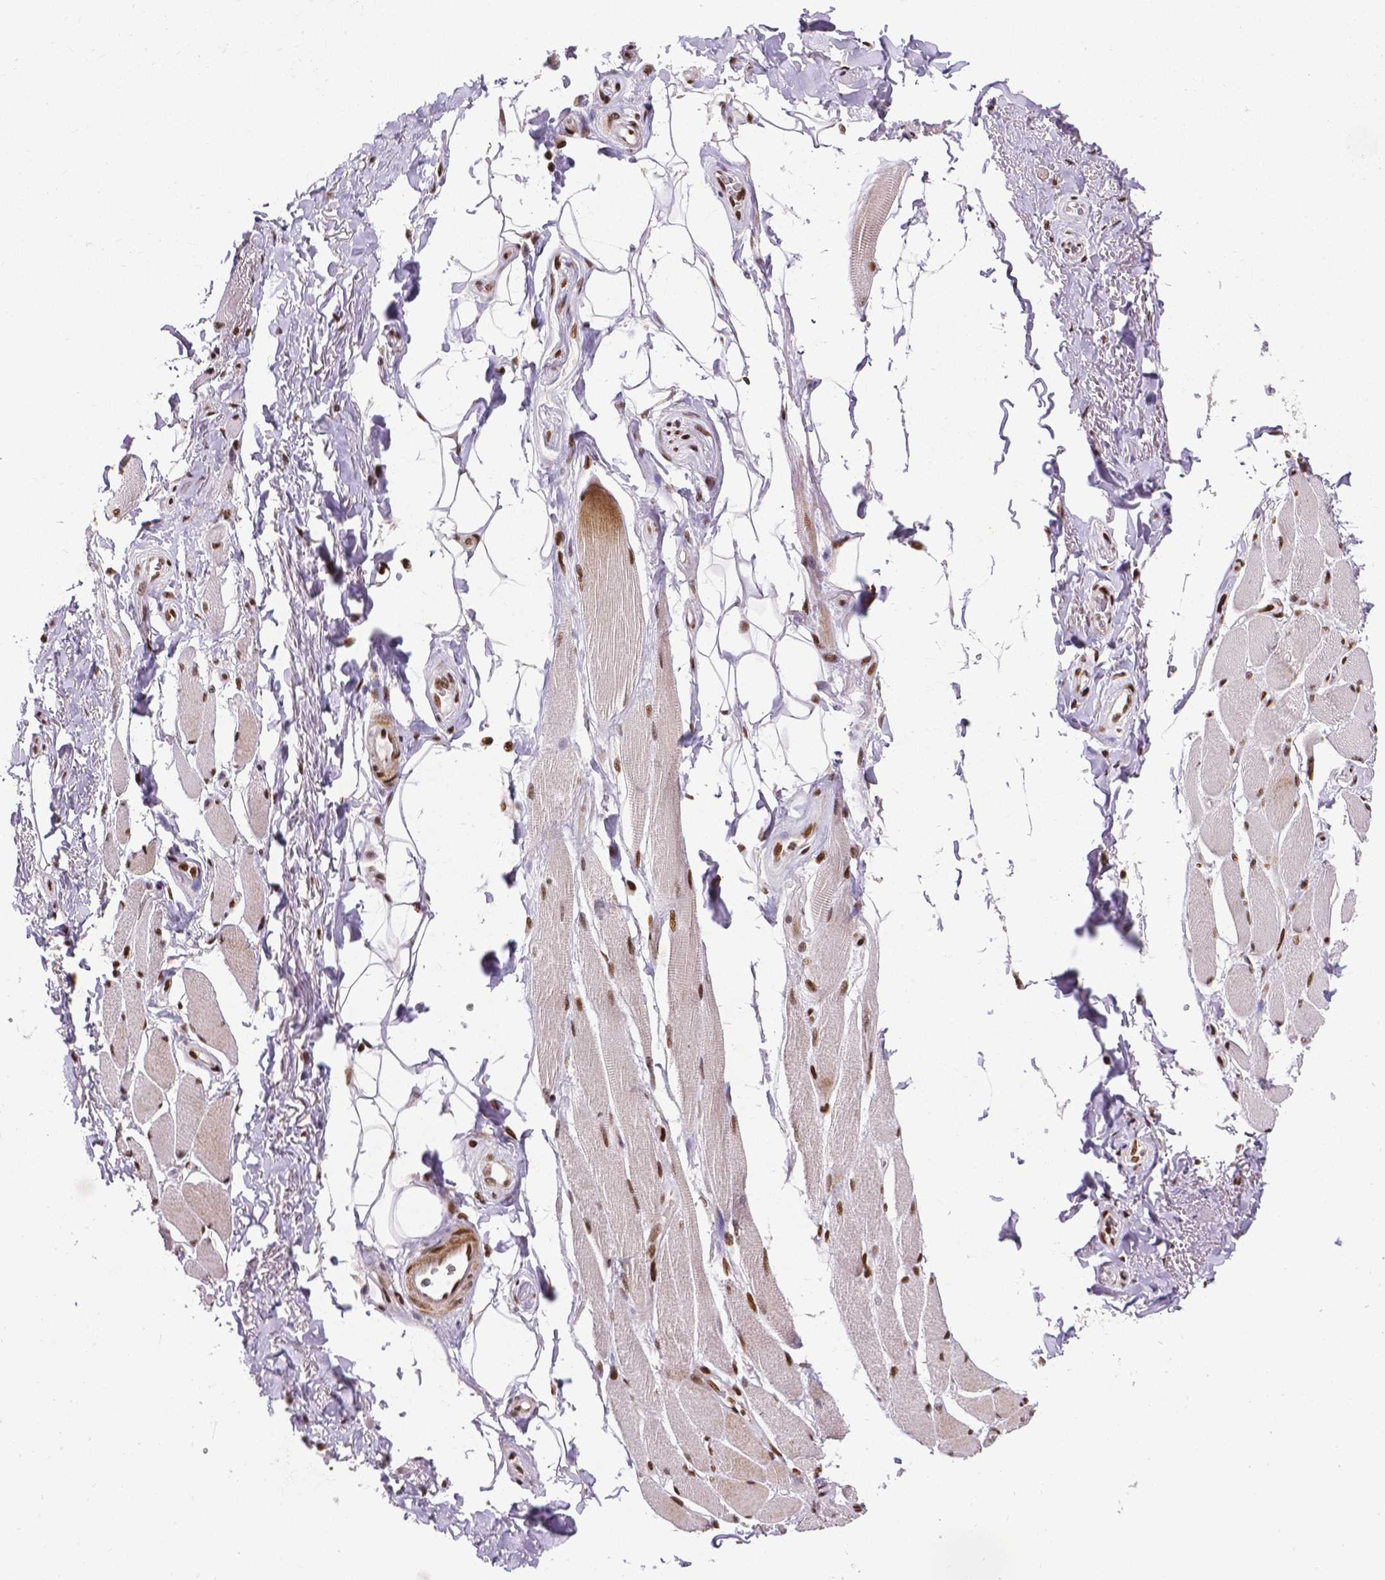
{"staining": {"intensity": "moderate", "quantity": ">75%", "location": "cytoplasmic/membranous,nuclear"}, "tissue": "skeletal muscle", "cell_type": "Myocytes", "image_type": "normal", "snomed": [{"axis": "morphology", "description": "Normal tissue, NOS"}, {"axis": "topography", "description": "Skeletal muscle"}, {"axis": "topography", "description": "Anal"}, {"axis": "topography", "description": "Peripheral nerve tissue"}], "caption": "IHC of benign skeletal muscle shows medium levels of moderate cytoplasmic/membranous,nuclear staining in about >75% of myocytes.", "gene": "CTCF", "patient": {"sex": "male", "age": 53}}